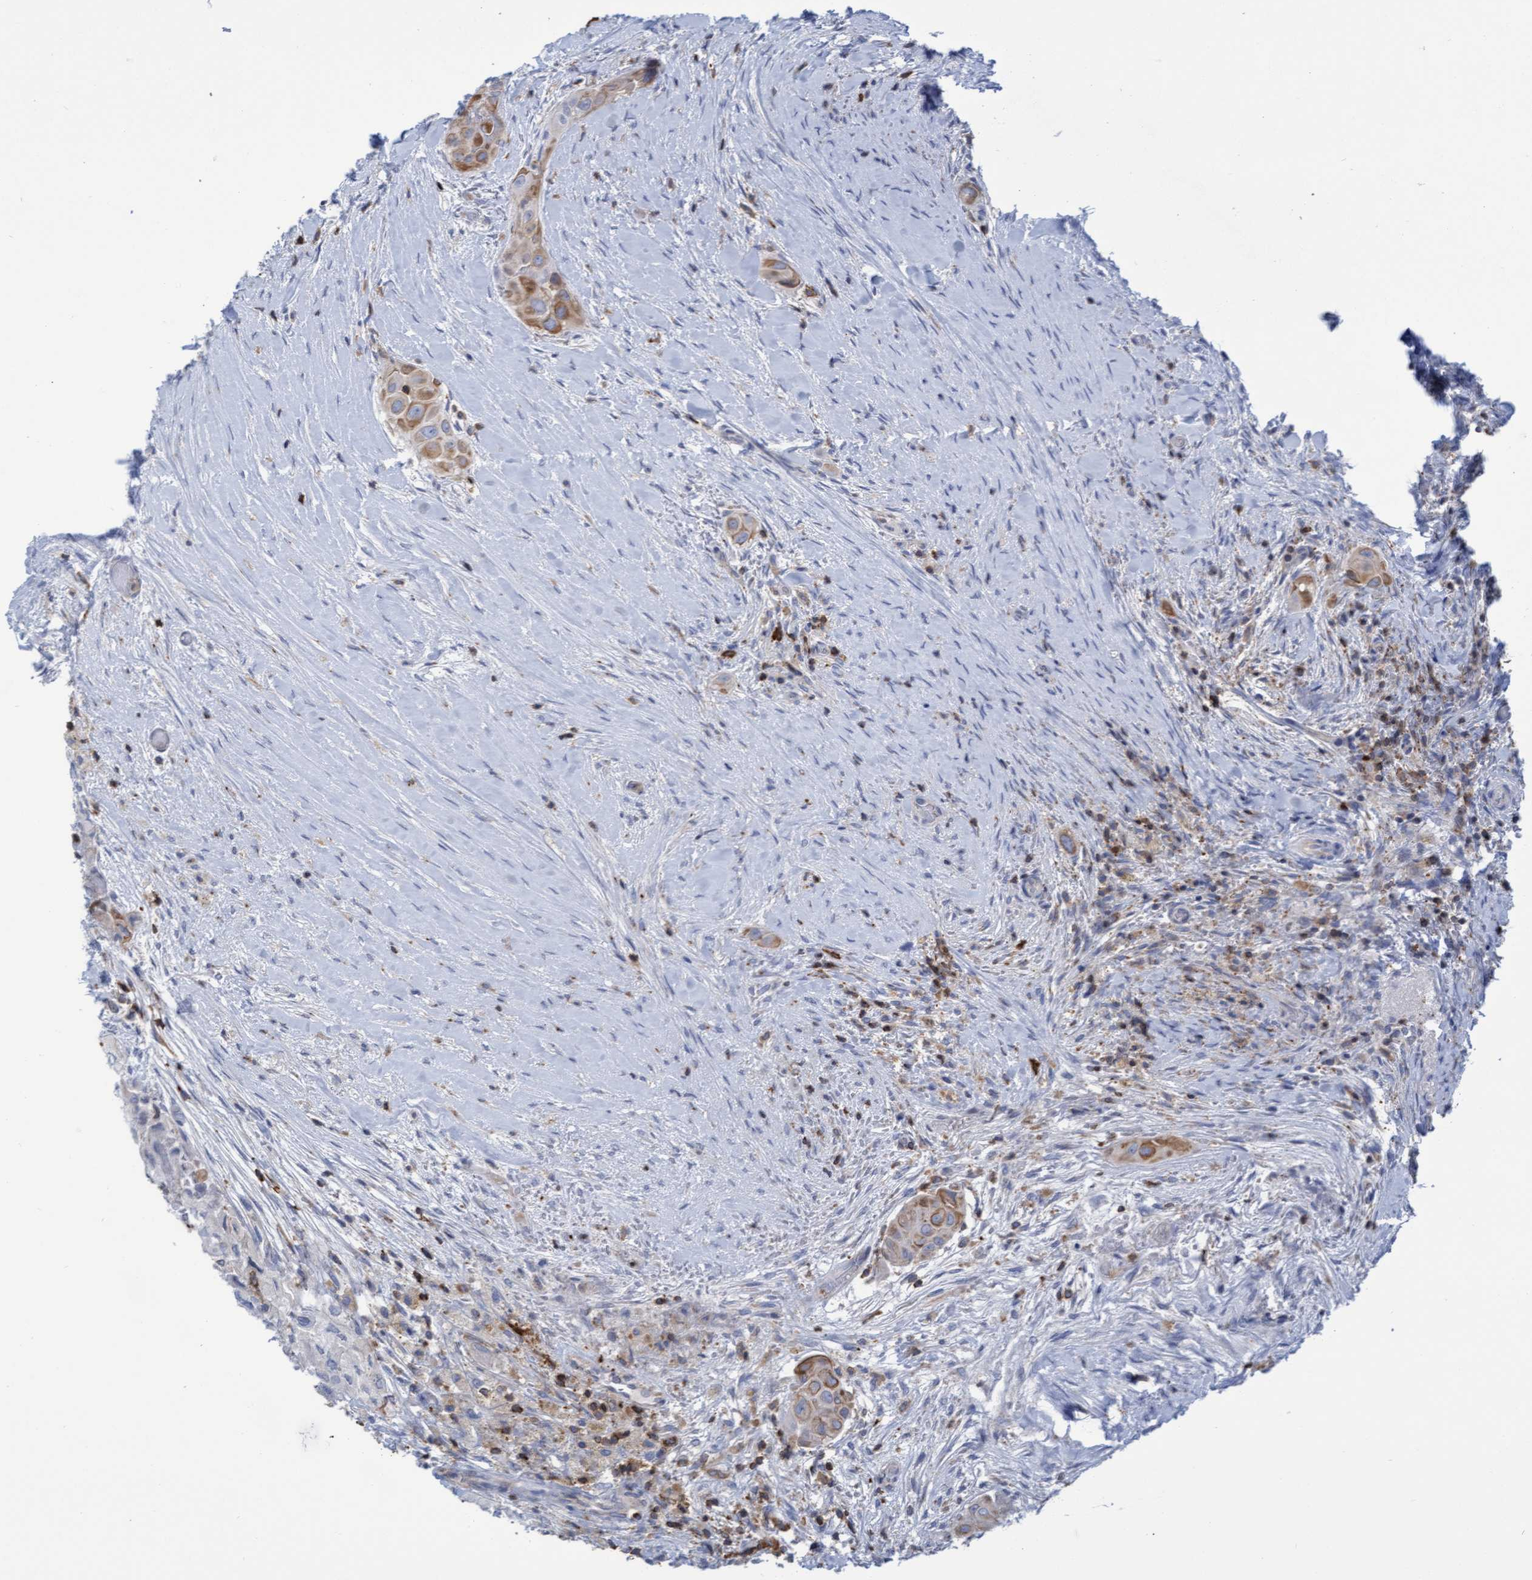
{"staining": {"intensity": "moderate", "quantity": "<25%", "location": "cytoplasmic/membranous"}, "tissue": "thyroid cancer", "cell_type": "Tumor cells", "image_type": "cancer", "snomed": [{"axis": "morphology", "description": "Papillary adenocarcinoma, NOS"}, {"axis": "topography", "description": "Thyroid gland"}], "caption": "Human thyroid papillary adenocarcinoma stained for a protein (brown) exhibits moderate cytoplasmic/membranous positive expression in approximately <25% of tumor cells.", "gene": "FNBP1", "patient": {"sex": "female", "age": 59}}